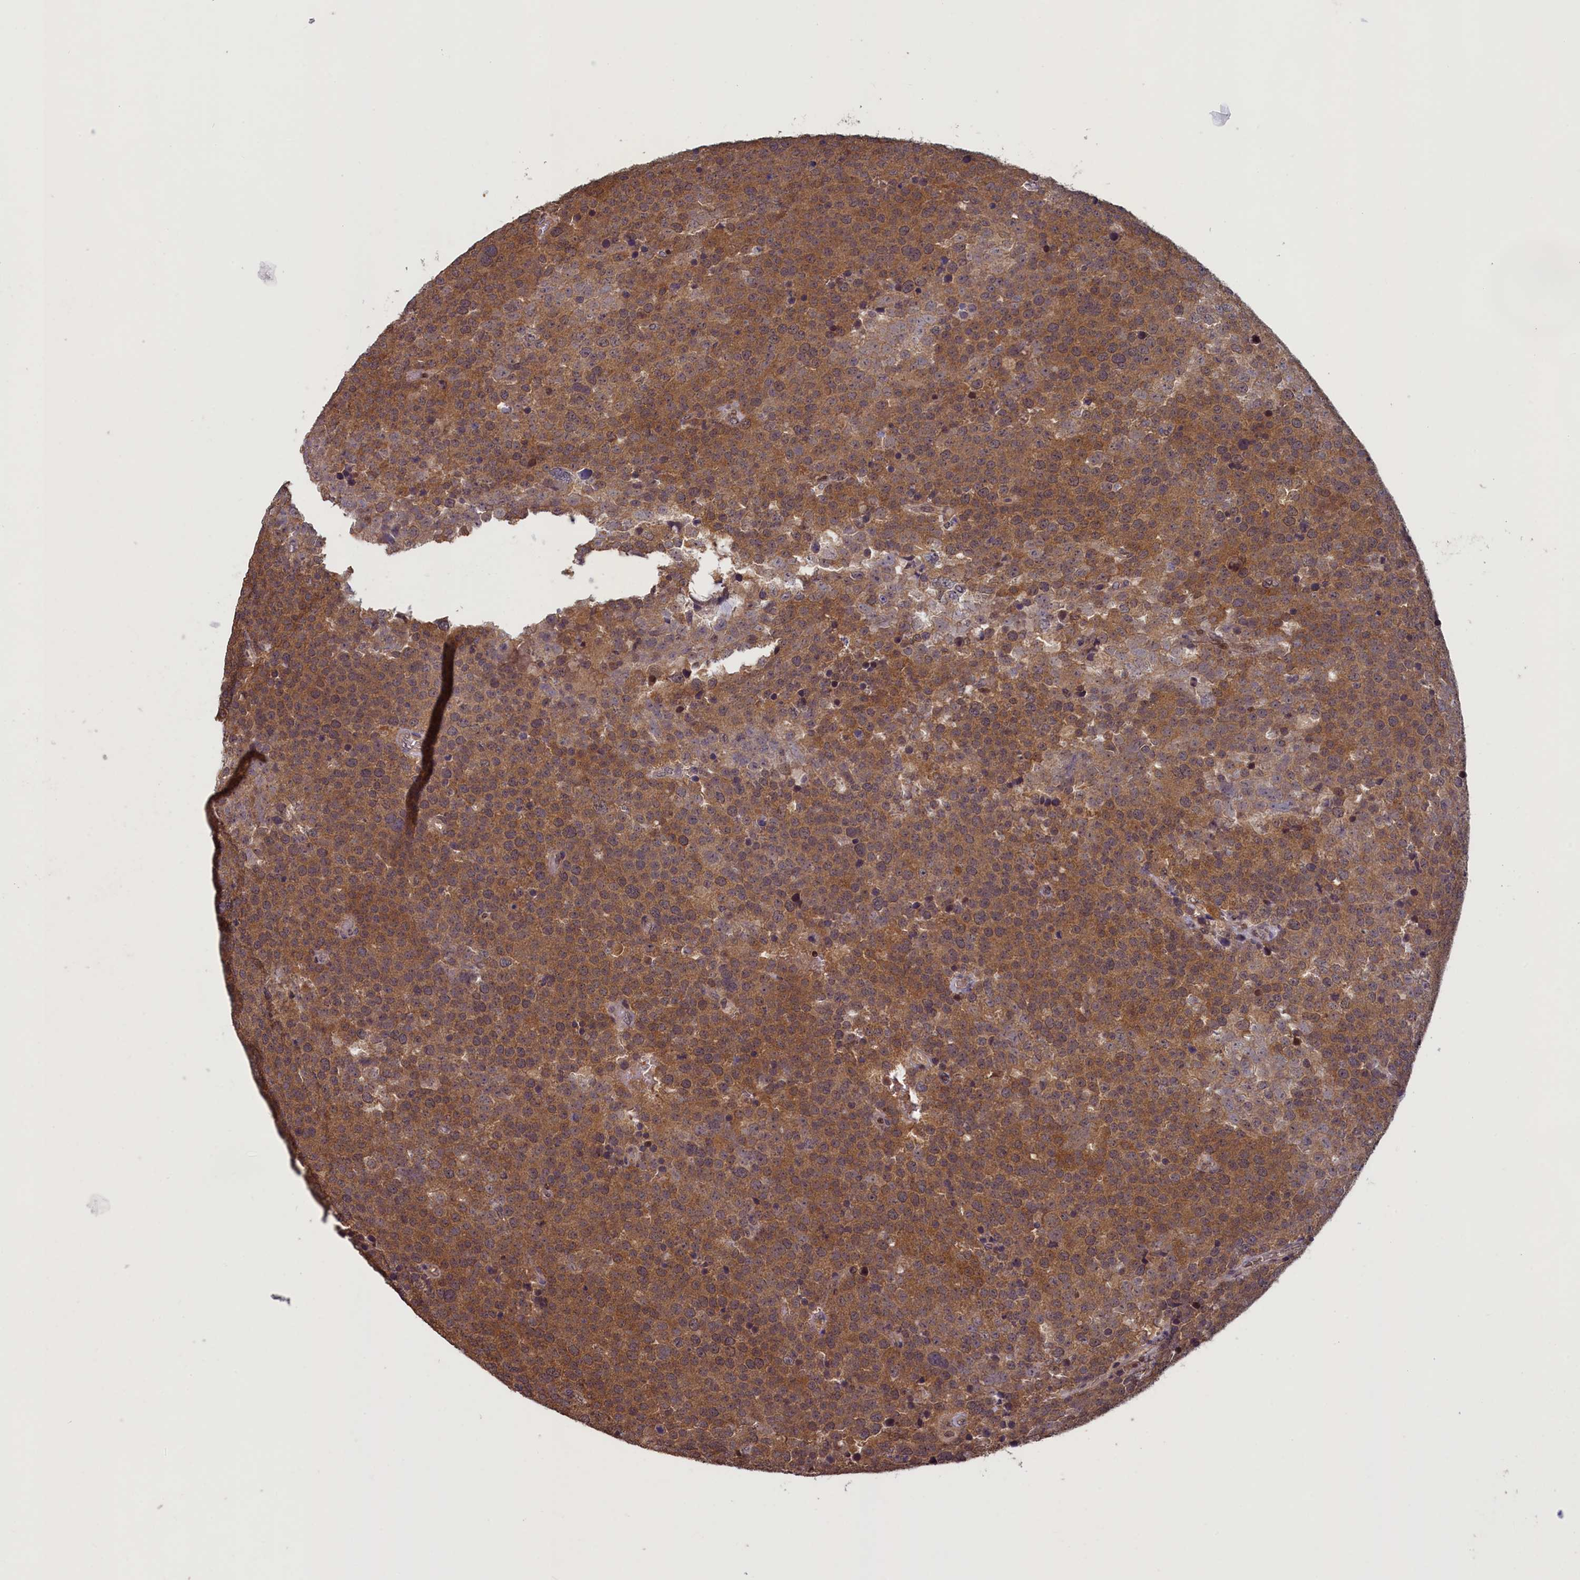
{"staining": {"intensity": "moderate", "quantity": ">75%", "location": "cytoplasmic/membranous"}, "tissue": "testis cancer", "cell_type": "Tumor cells", "image_type": "cancer", "snomed": [{"axis": "morphology", "description": "Seminoma, NOS"}, {"axis": "topography", "description": "Testis"}], "caption": "Immunohistochemical staining of testis cancer shows medium levels of moderate cytoplasmic/membranous protein positivity in about >75% of tumor cells. (DAB (3,3'-diaminobenzidine) = brown stain, brightfield microscopy at high magnification).", "gene": "NUBP1", "patient": {"sex": "male", "age": 71}}